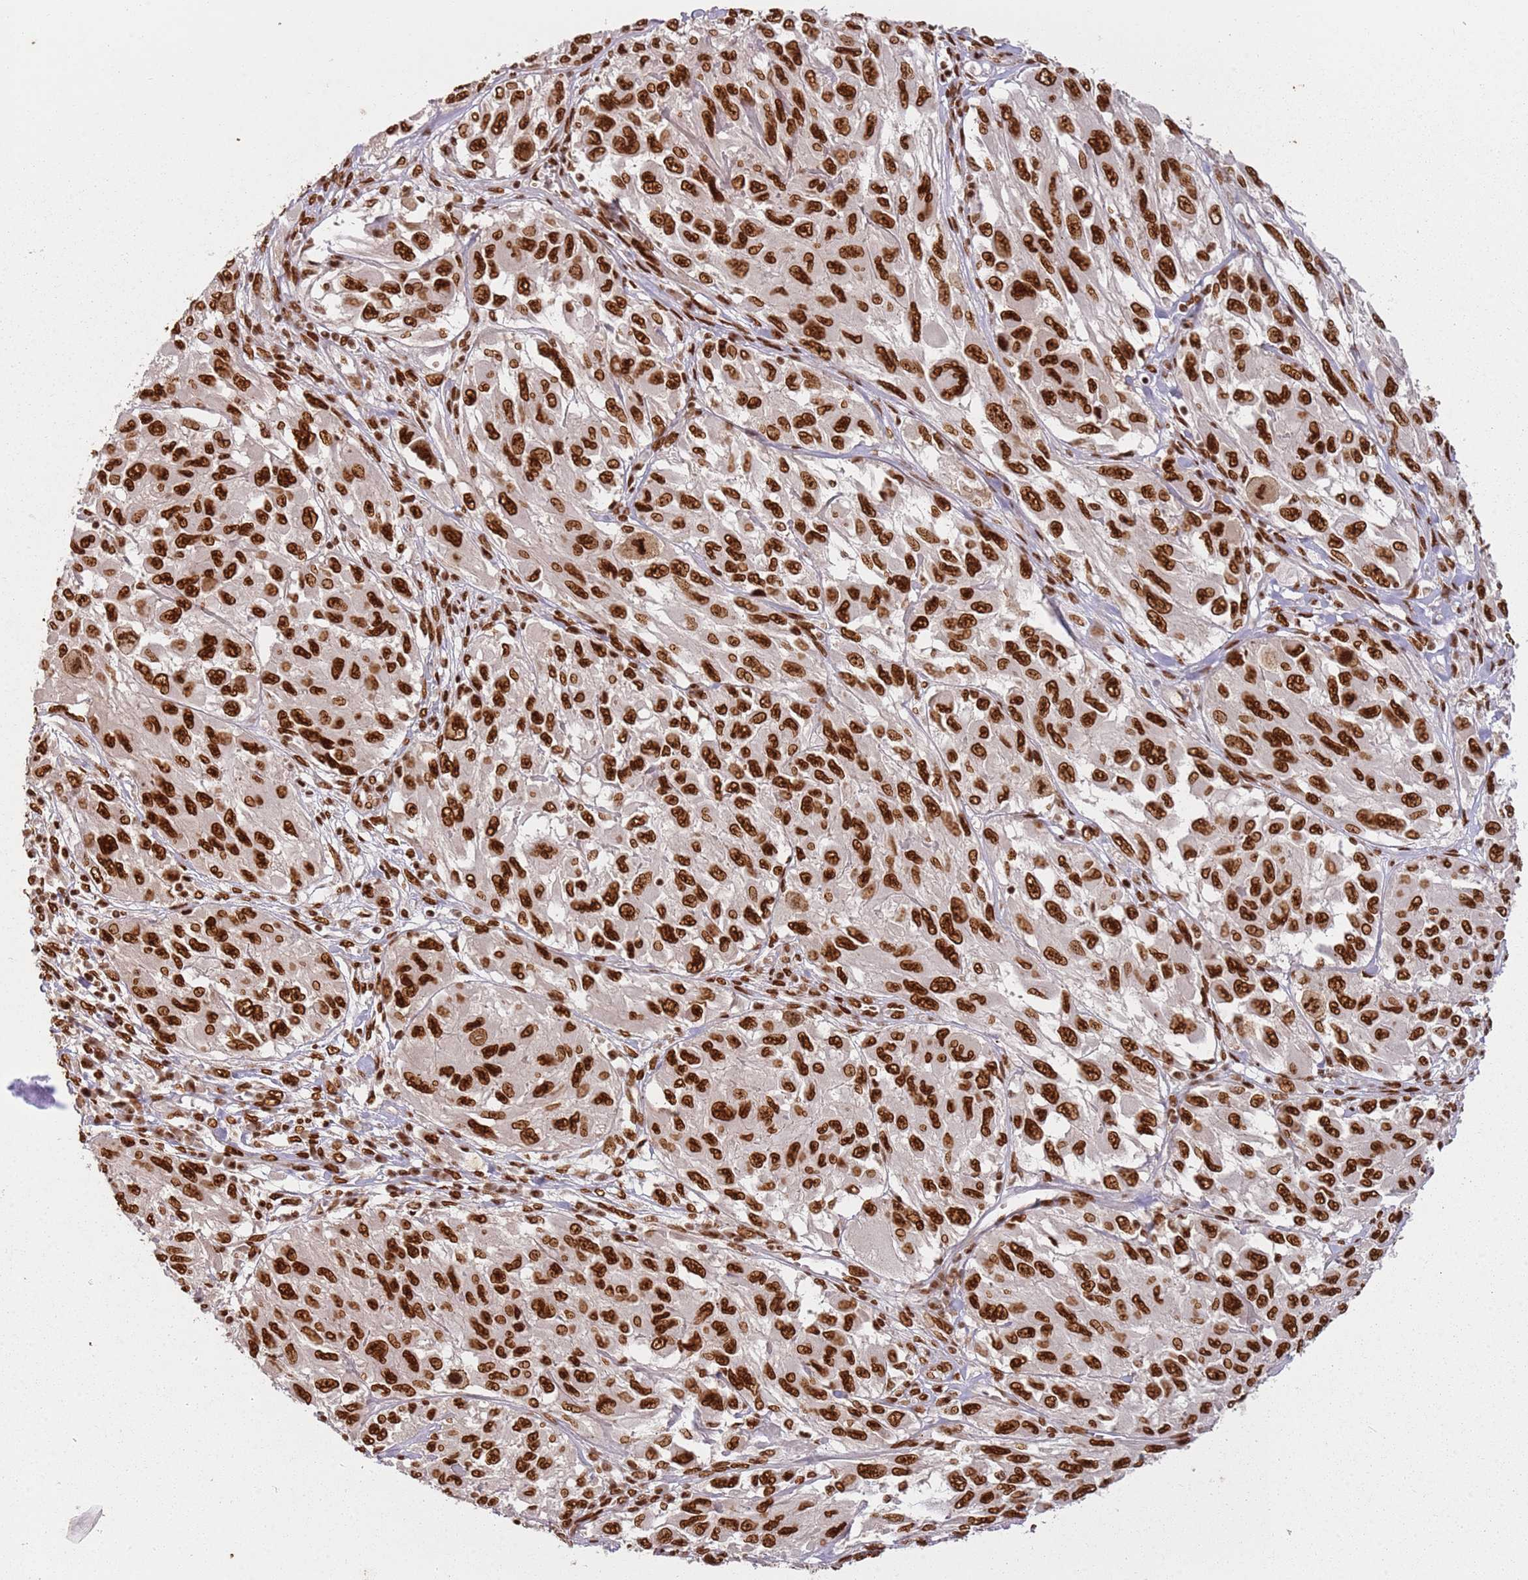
{"staining": {"intensity": "strong", "quantity": ">75%", "location": "nuclear"}, "tissue": "melanoma", "cell_type": "Tumor cells", "image_type": "cancer", "snomed": [{"axis": "morphology", "description": "Malignant melanoma, NOS"}, {"axis": "topography", "description": "Skin"}], "caption": "There is high levels of strong nuclear positivity in tumor cells of melanoma, as demonstrated by immunohistochemical staining (brown color).", "gene": "TENT4A", "patient": {"sex": "female", "age": 91}}